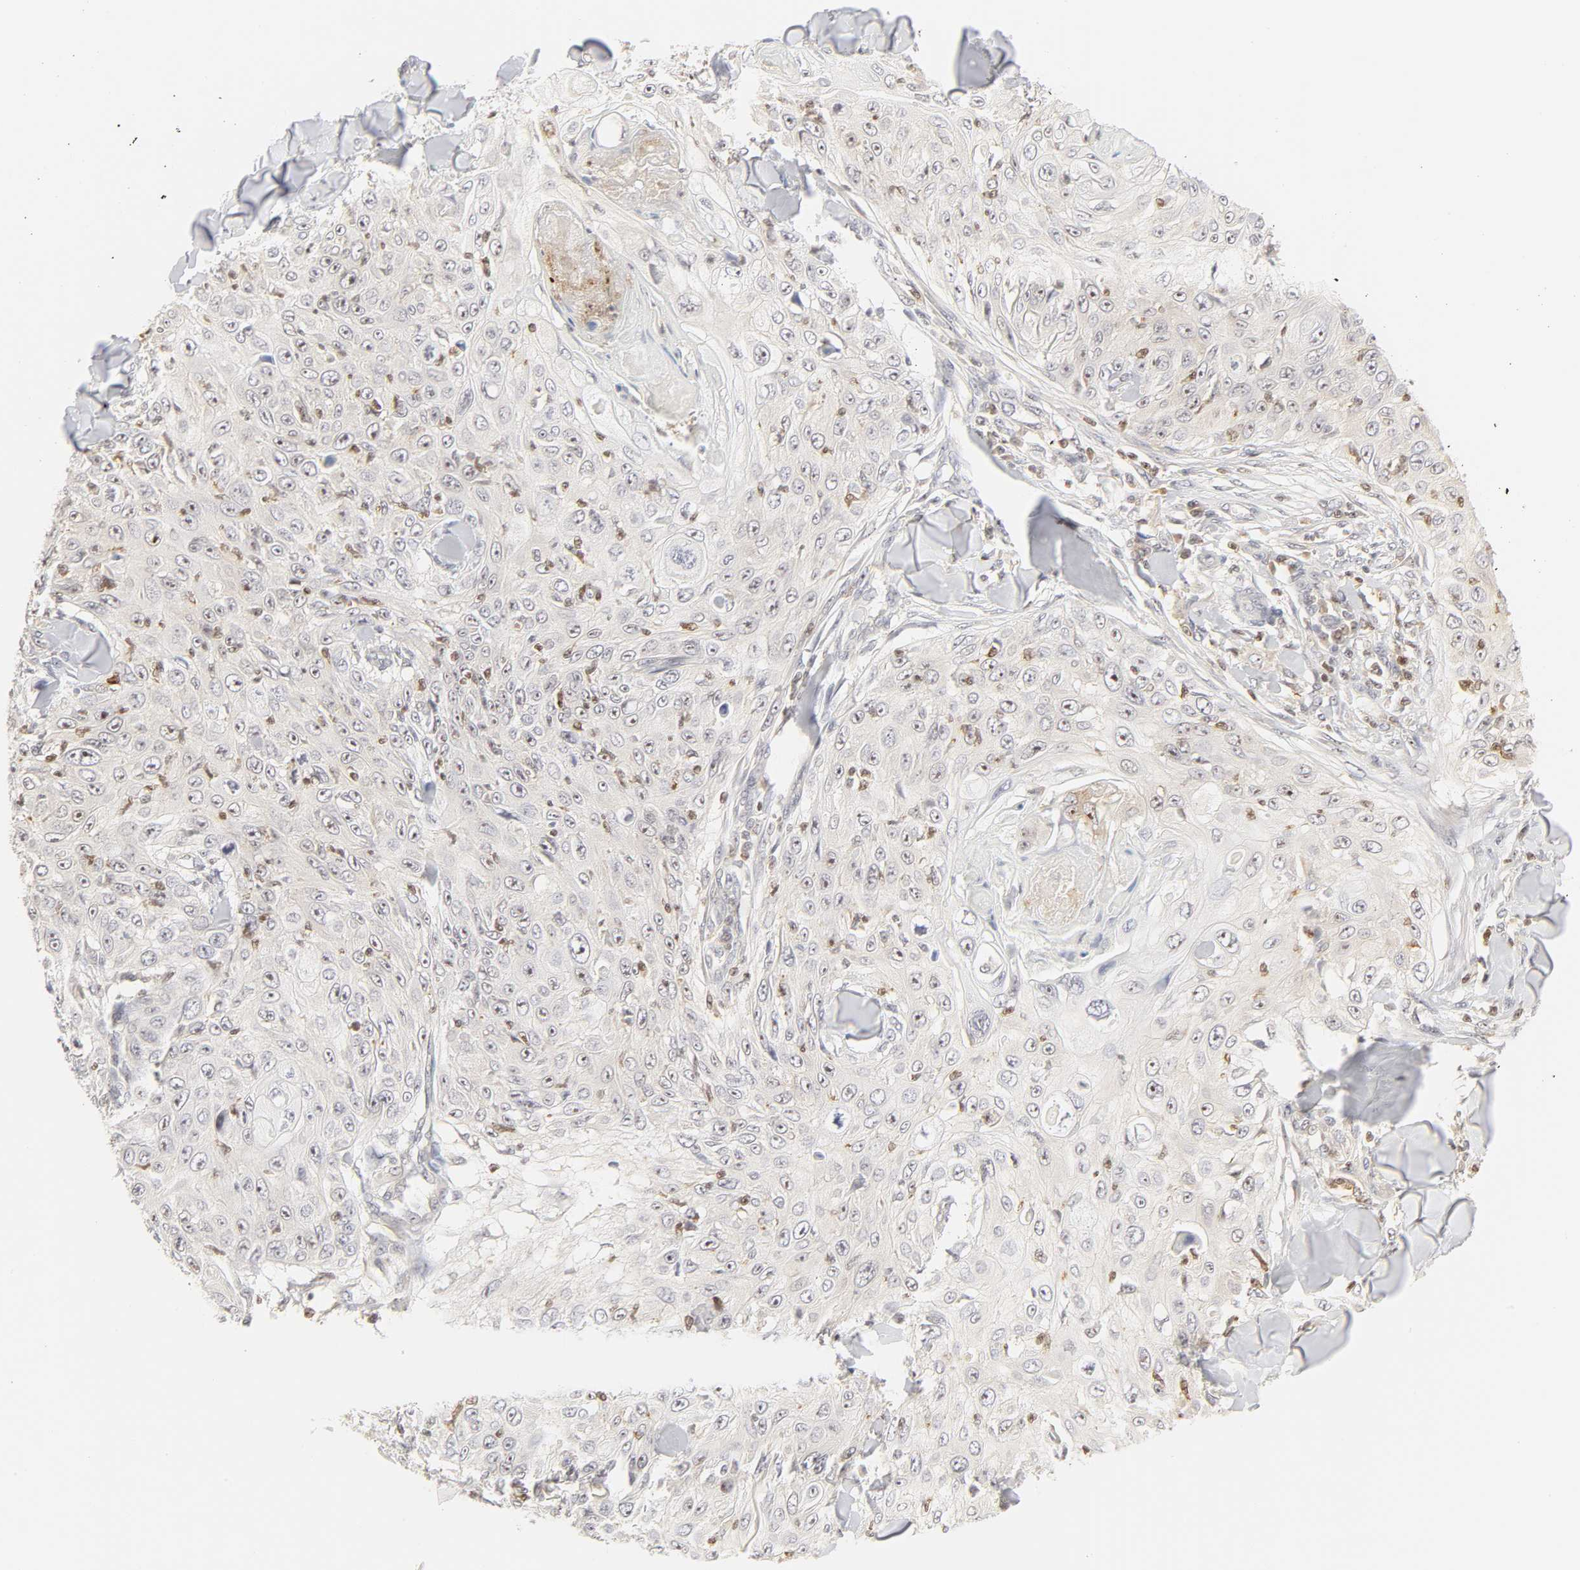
{"staining": {"intensity": "weak", "quantity": "25%-75%", "location": "cytoplasmic/membranous,nuclear"}, "tissue": "skin cancer", "cell_type": "Tumor cells", "image_type": "cancer", "snomed": [{"axis": "morphology", "description": "Squamous cell carcinoma, NOS"}, {"axis": "topography", "description": "Skin"}], "caption": "This is a histology image of immunohistochemistry (IHC) staining of skin cancer (squamous cell carcinoma), which shows weak expression in the cytoplasmic/membranous and nuclear of tumor cells.", "gene": "KIF2A", "patient": {"sex": "male", "age": 86}}